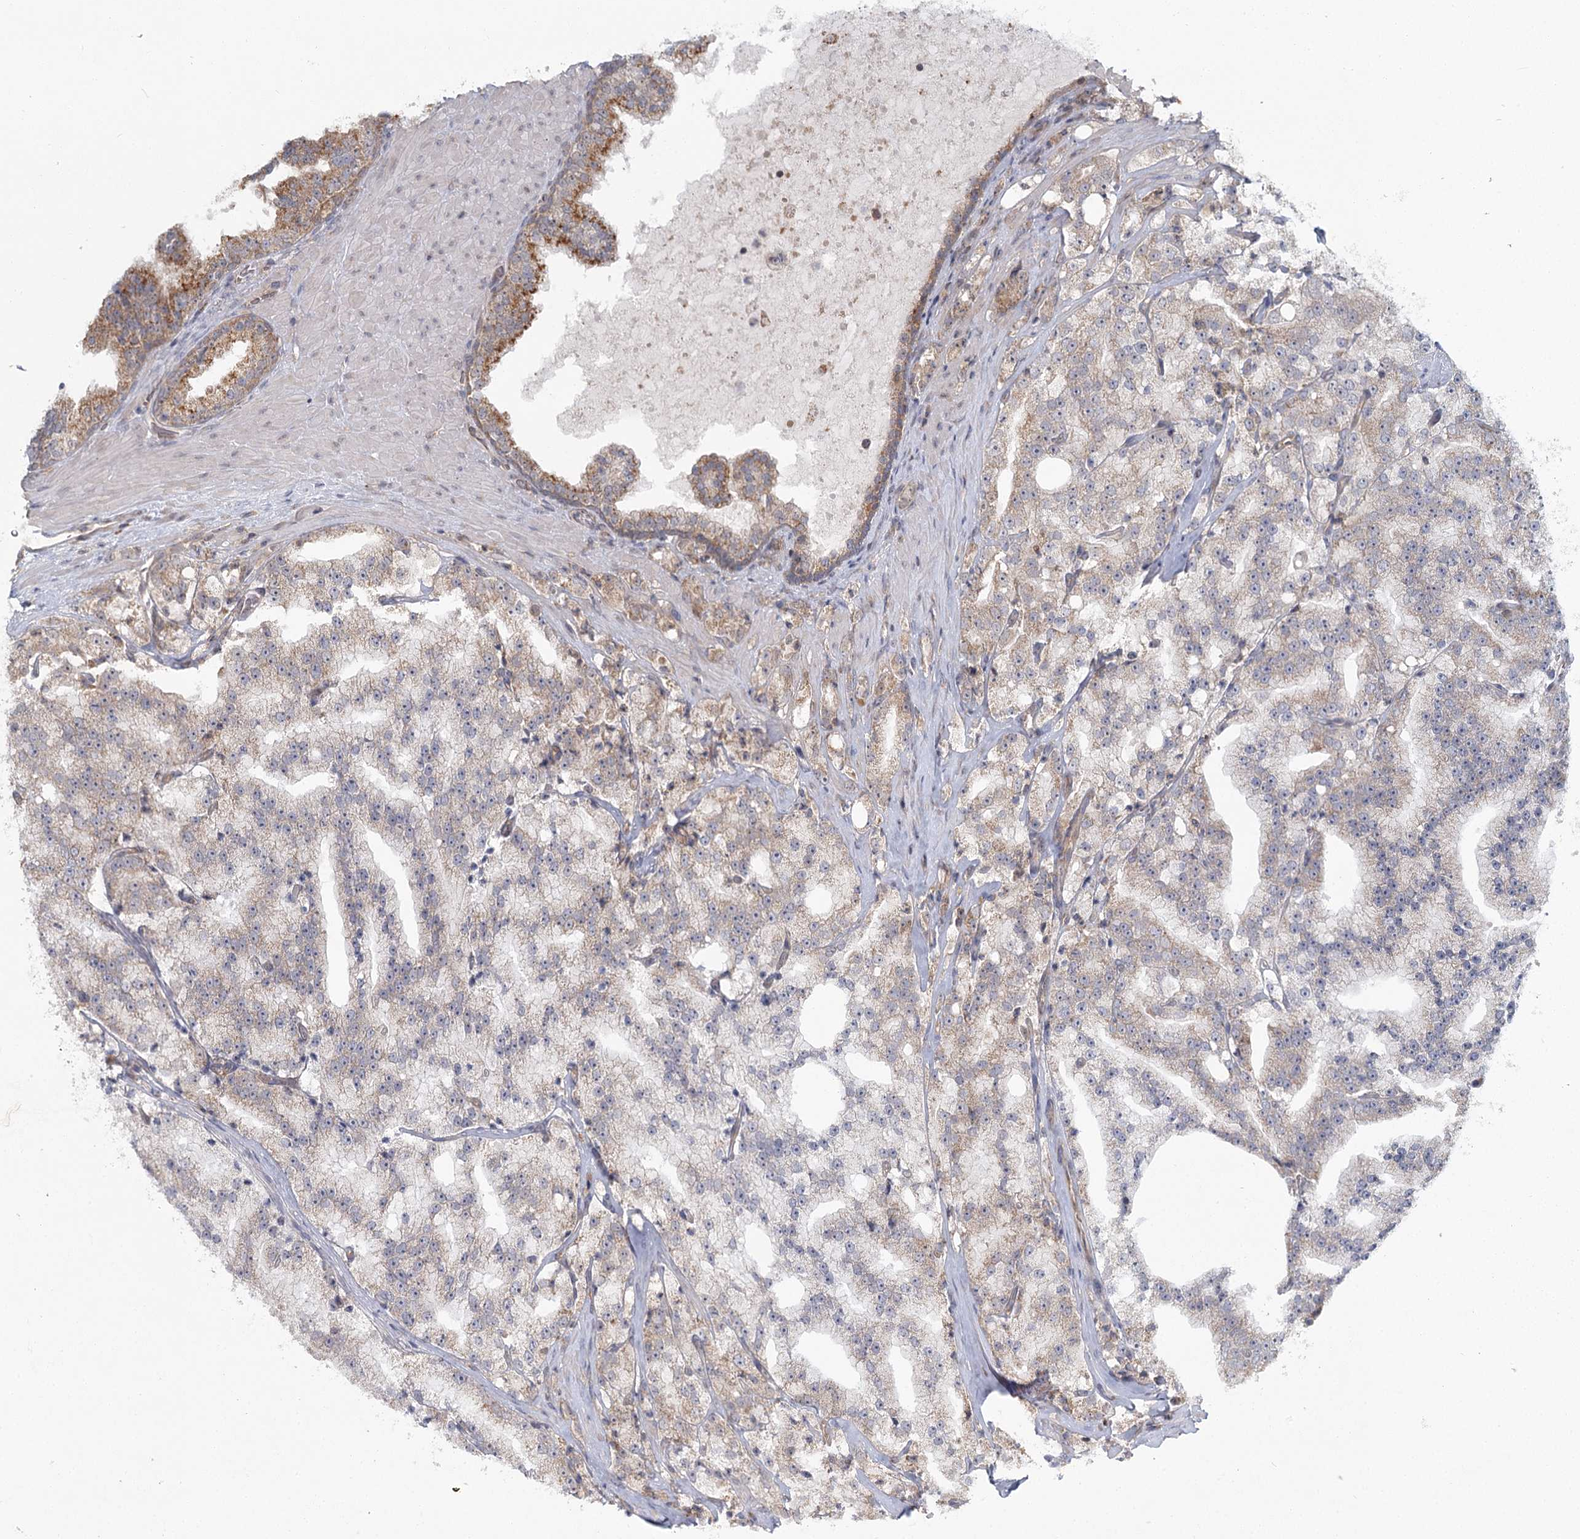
{"staining": {"intensity": "weak", "quantity": "25%-75%", "location": "cytoplasmic/membranous"}, "tissue": "prostate cancer", "cell_type": "Tumor cells", "image_type": "cancer", "snomed": [{"axis": "morphology", "description": "Adenocarcinoma, High grade"}, {"axis": "topography", "description": "Prostate"}], "caption": "A photomicrograph of adenocarcinoma (high-grade) (prostate) stained for a protein demonstrates weak cytoplasmic/membranous brown staining in tumor cells.", "gene": "THNSL1", "patient": {"sex": "male", "age": 64}}